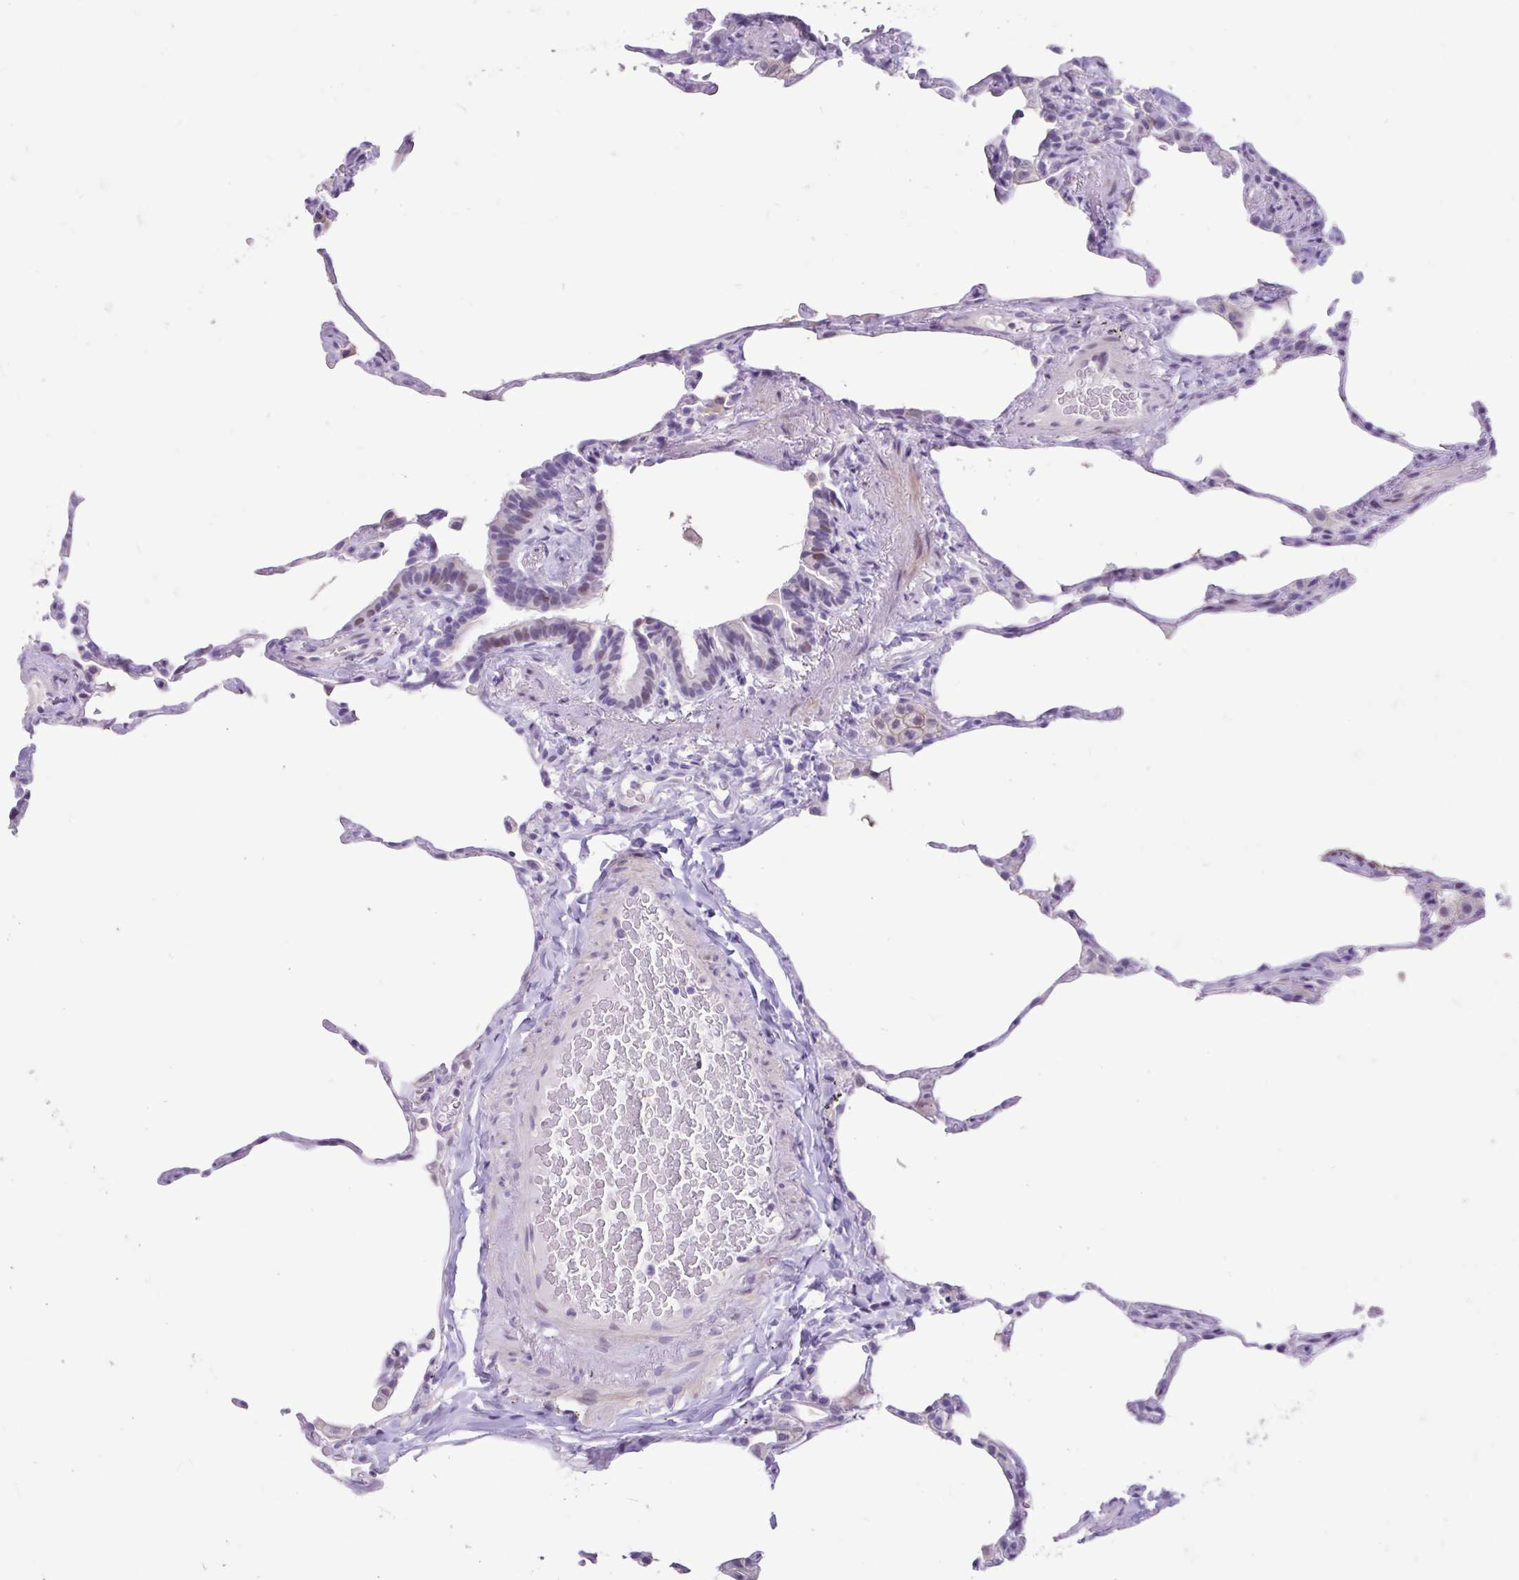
{"staining": {"intensity": "negative", "quantity": "none", "location": "none"}, "tissue": "lung", "cell_type": "Alveolar cells", "image_type": "normal", "snomed": [{"axis": "morphology", "description": "Normal tissue, NOS"}, {"axis": "topography", "description": "Lung"}], "caption": "The micrograph reveals no significant staining in alveolar cells of lung.", "gene": "NHLH2", "patient": {"sex": "female", "age": 57}}